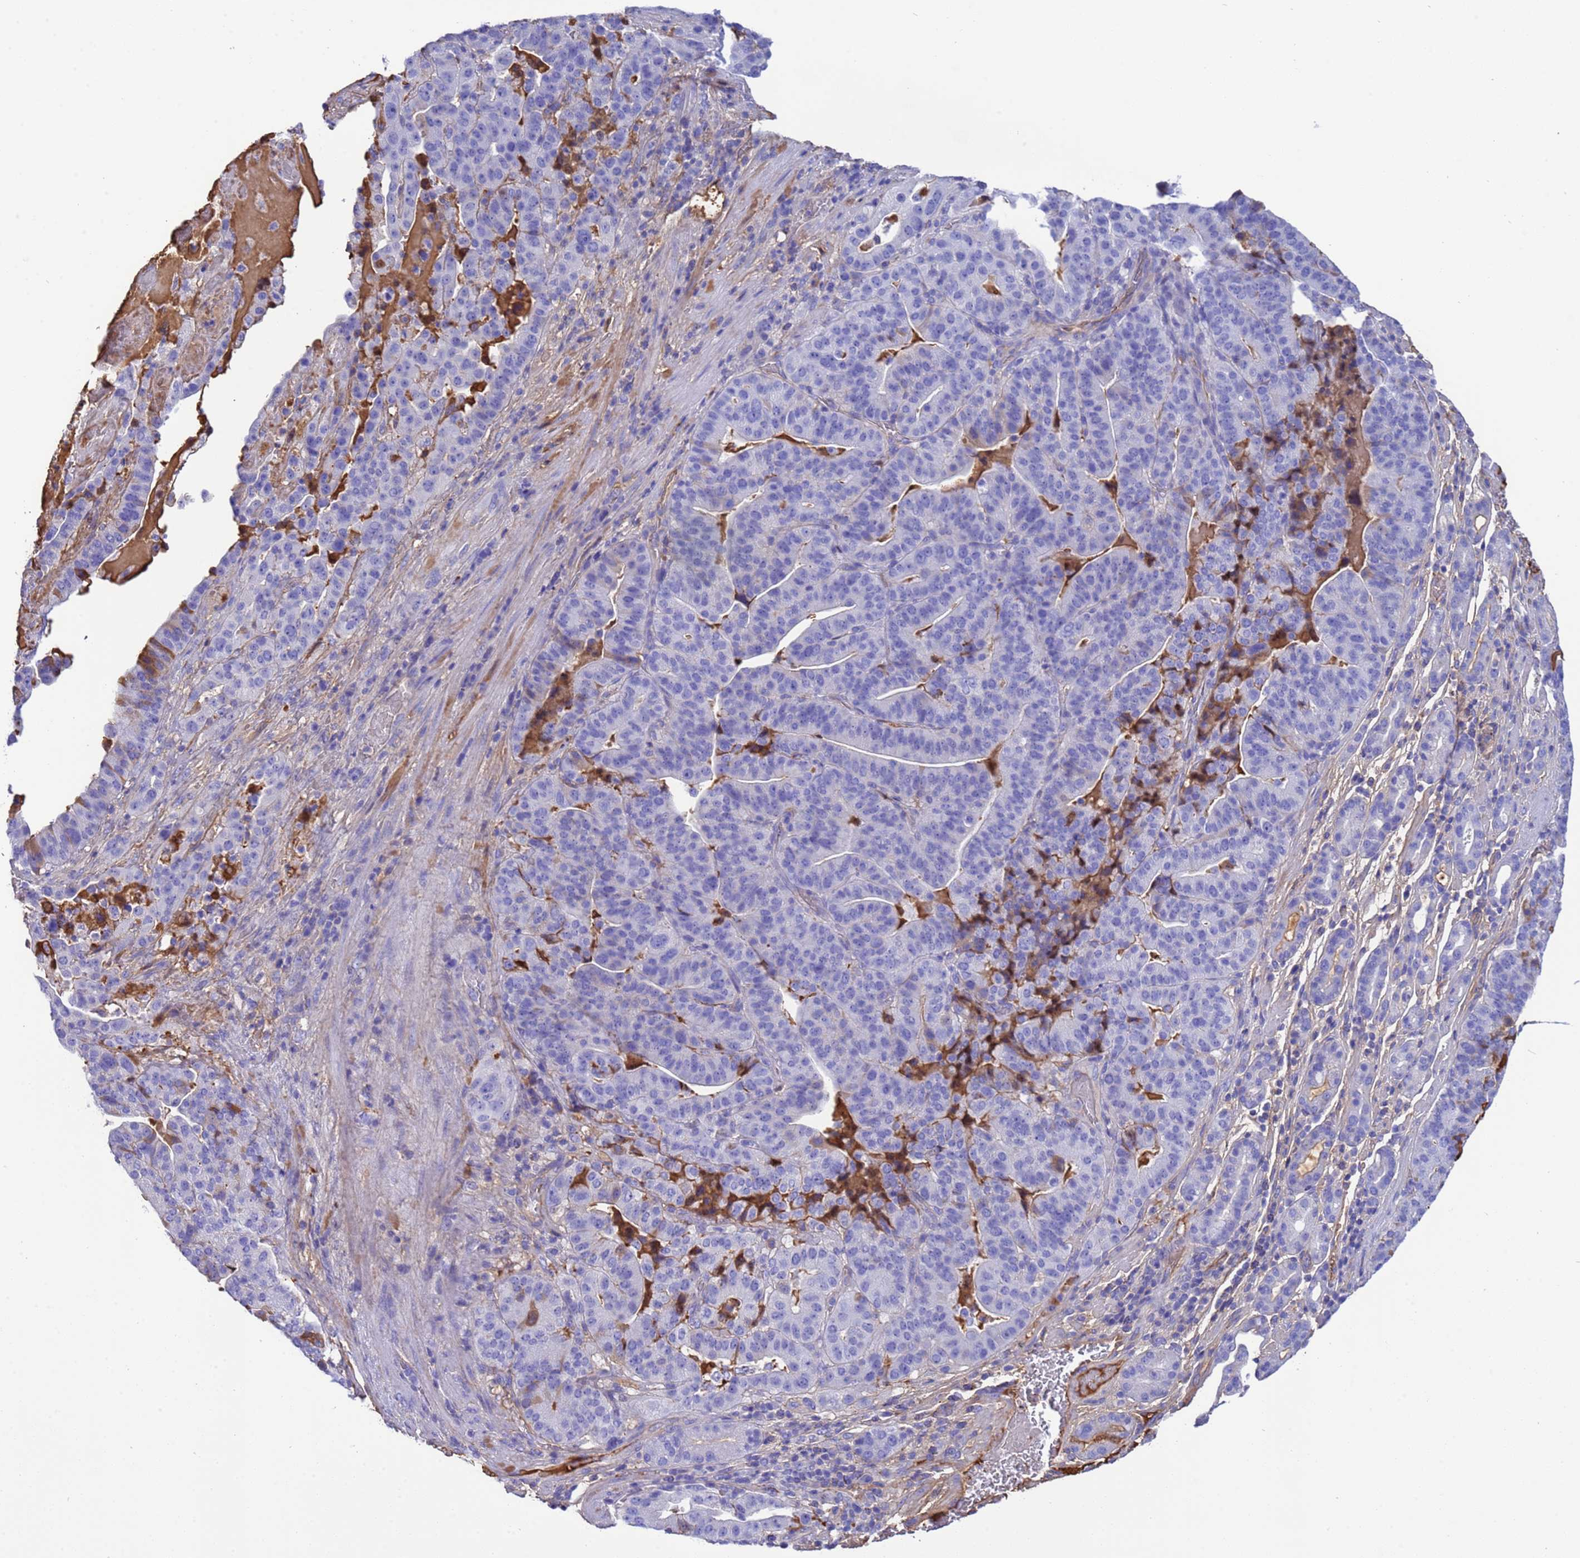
{"staining": {"intensity": "negative", "quantity": "none", "location": "none"}, "tissue": "stomach cancer", "cell_type": "Tumor cells", "image_type": "cancer", "snomed": [{"axis": "morphology", "description": "Adenocarcinoma, NOS"}, {"axis": "topography", "description": "Stomach"}], "caption": "Tumor cells are negative for protein expression in human stomach cancer. (Brightfield microscopy of DAB (3,3'-diaminobenzidine) immunohistochemistry (IHC) at high magnification).", "gene": "H1-7", "patient": {"sex": "male", "age": 48}}